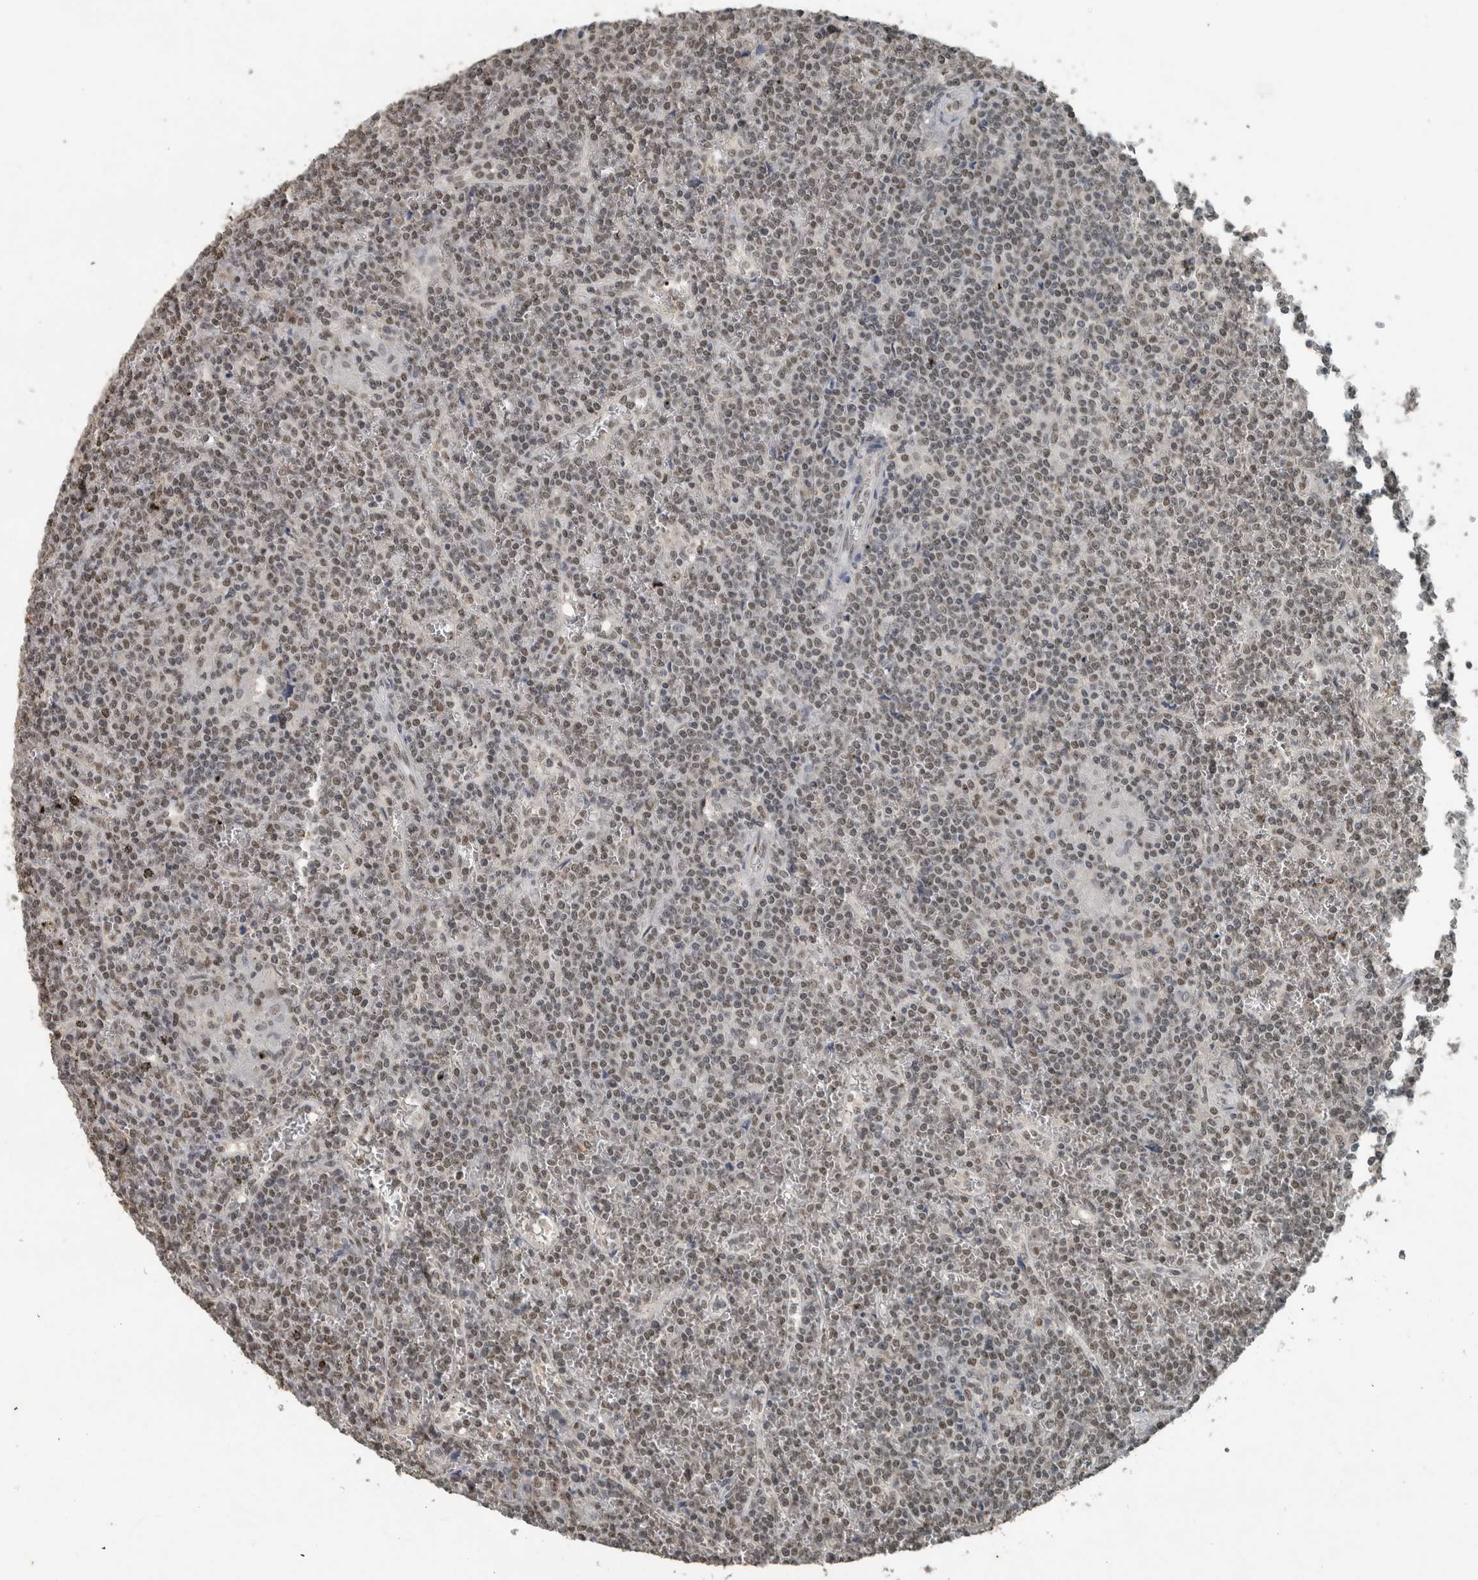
{"staining": {"intensity": "weak", "quantity": ">75%", "location": "nuclear"}, "tissue": "lymphoma", "cell_type": "Tumor cells", "image_type": "cancer", "snomed": [{"axis": "morphology", "description": "Malignant lymphoma, non-Hodgkin's type, Low grade"}, {"axis": "topography", "description": "Spleen"}], "caption": "Protein analysis of malignant lymphoma, non-Hodgkin's type (low-grade) tissue reveals weak nuclear positivity in approximately >75% of tumor cells.", "gene": "ZNF24", "patient": {"sex": "female", "age": 19}}